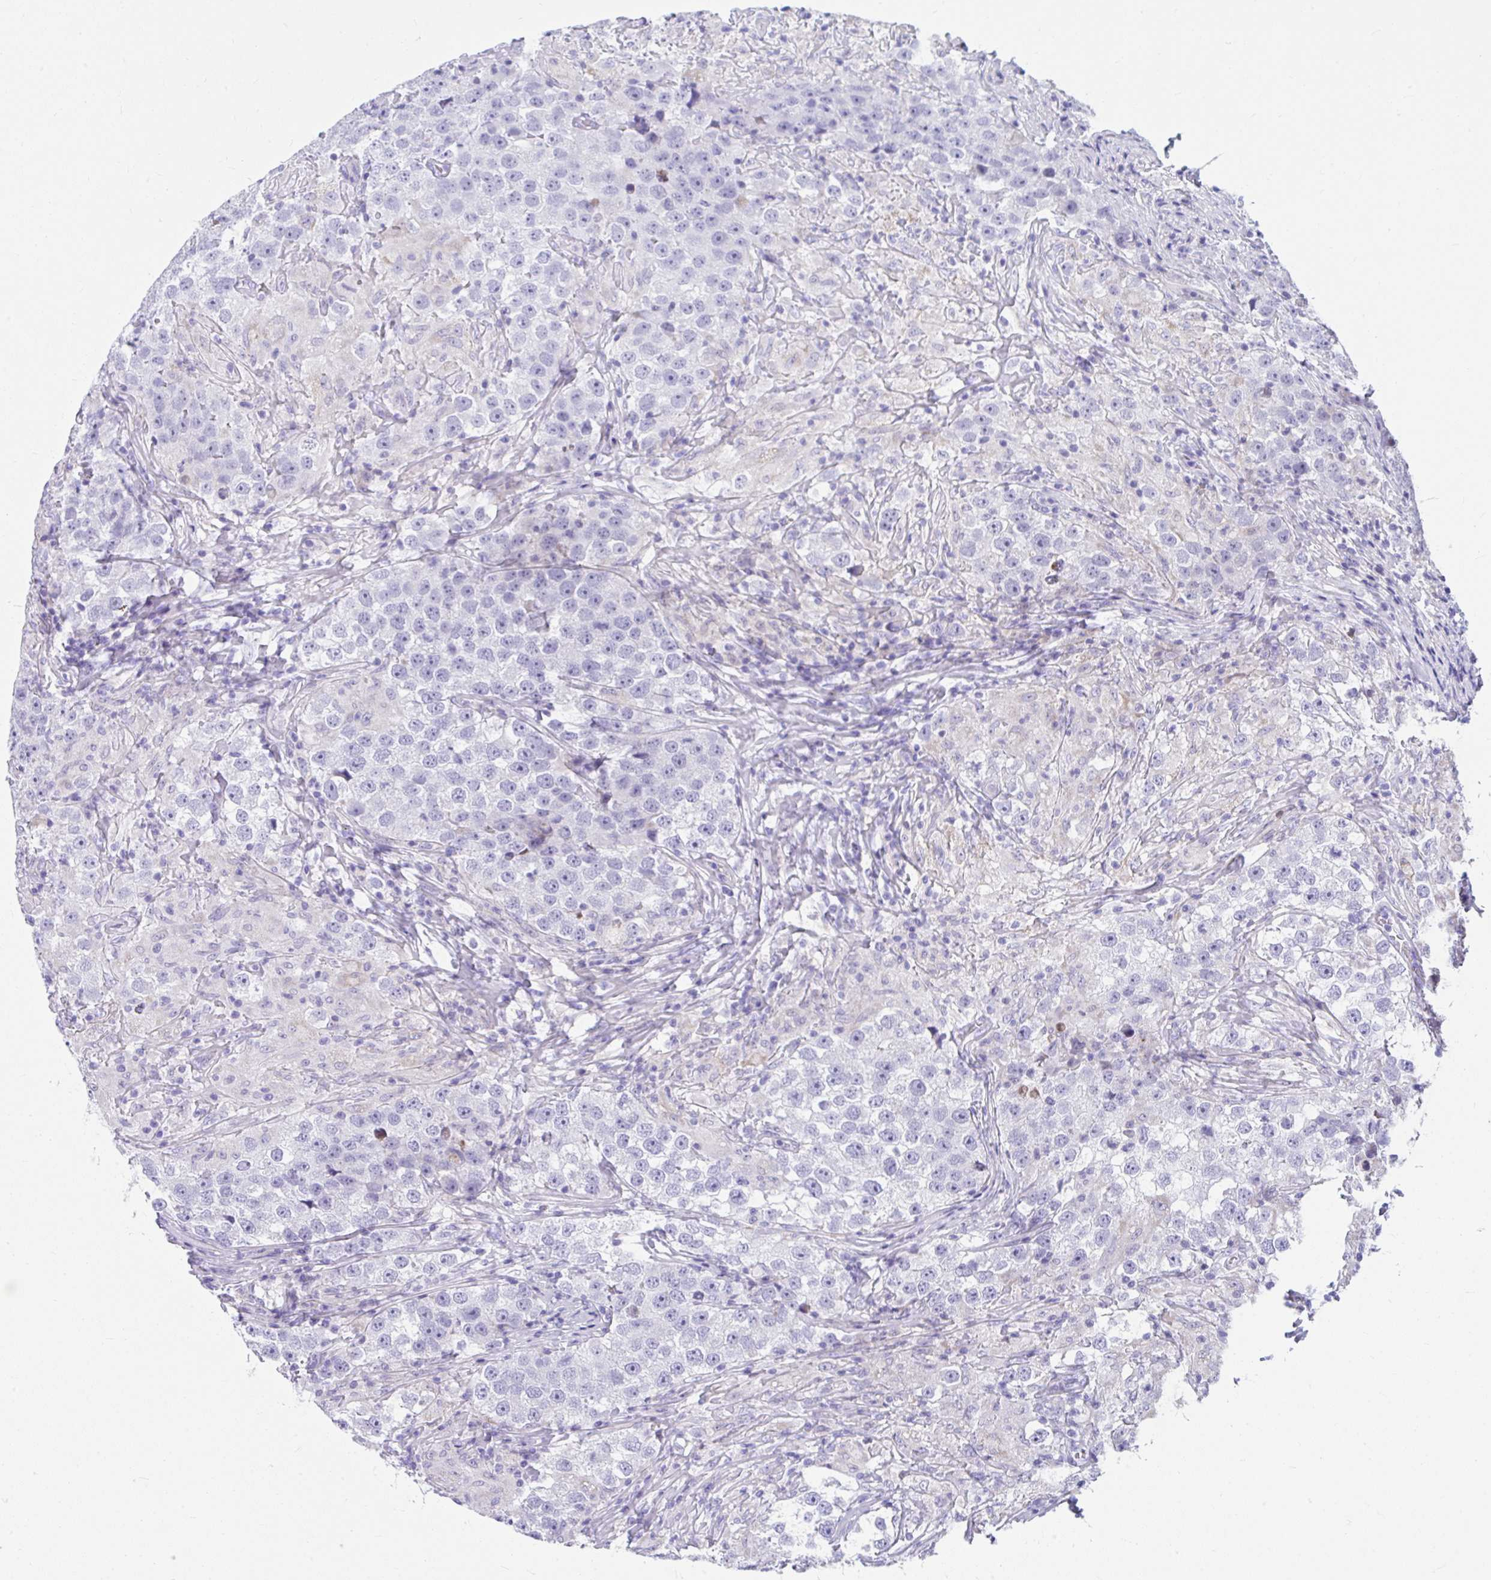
{"staining": {"intensity": "negative", "quantity": "none", "location": "none"}, "tissue": "testis cancer", "cell_type": "Tumor cells", "image_type": "cancer", "snomed": [{"axis": "morphology", "description": "Seminoma, NOS"}, {"axis": "topography", "description": "Testis"}], "caption": "This histopathology image is of seminoma (testis) stained with immunohistochemistry (IHC) to label a protein in brown with the nuclei are counter-stained blue. There is no staining in tumor cells.", "gene": "ISL1", "patient": {"sex": "male", "age": 46}}